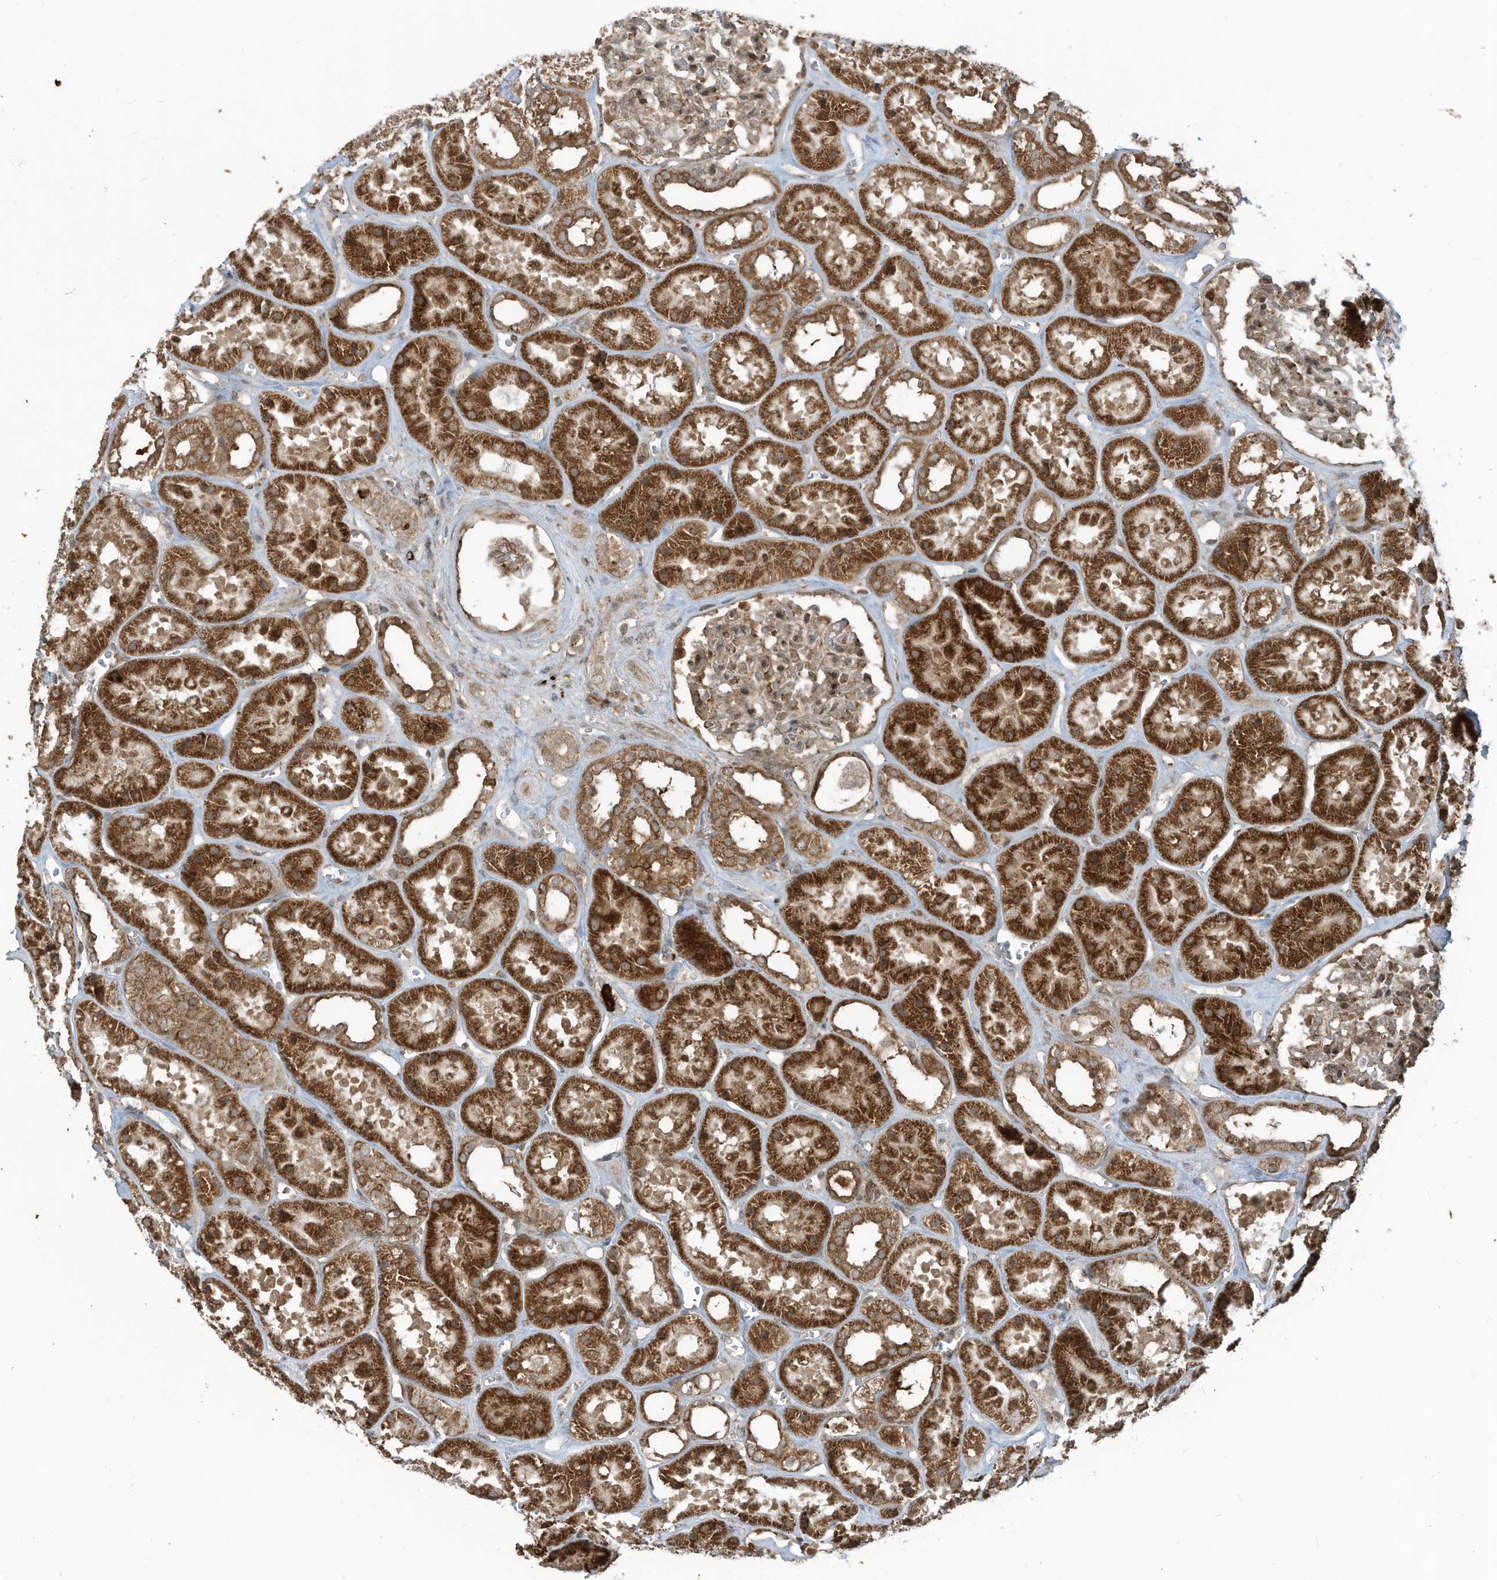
{"staining": {"intensity": "moderate", "quantity": "25%-75%", "location": "cytoplasmic/membranous"}, "tissue": "kidney", "cell_type": "Cells in glomeruli", "image_type": "normal", "snomed": [{"axis": "morphology", "description": "Normal tissue, NOS"}, {"axis": "topography", "description": "Kidney"}], "caption": "DAB immunohistochemical staining of unremarkable kidney reveals moderate cytoplasmic/membranous protein positivity in approximately 25%-75% of cells in glomeruli.", "gene": "TRIM67", "patient": {"sex": "female", "age": 41}}